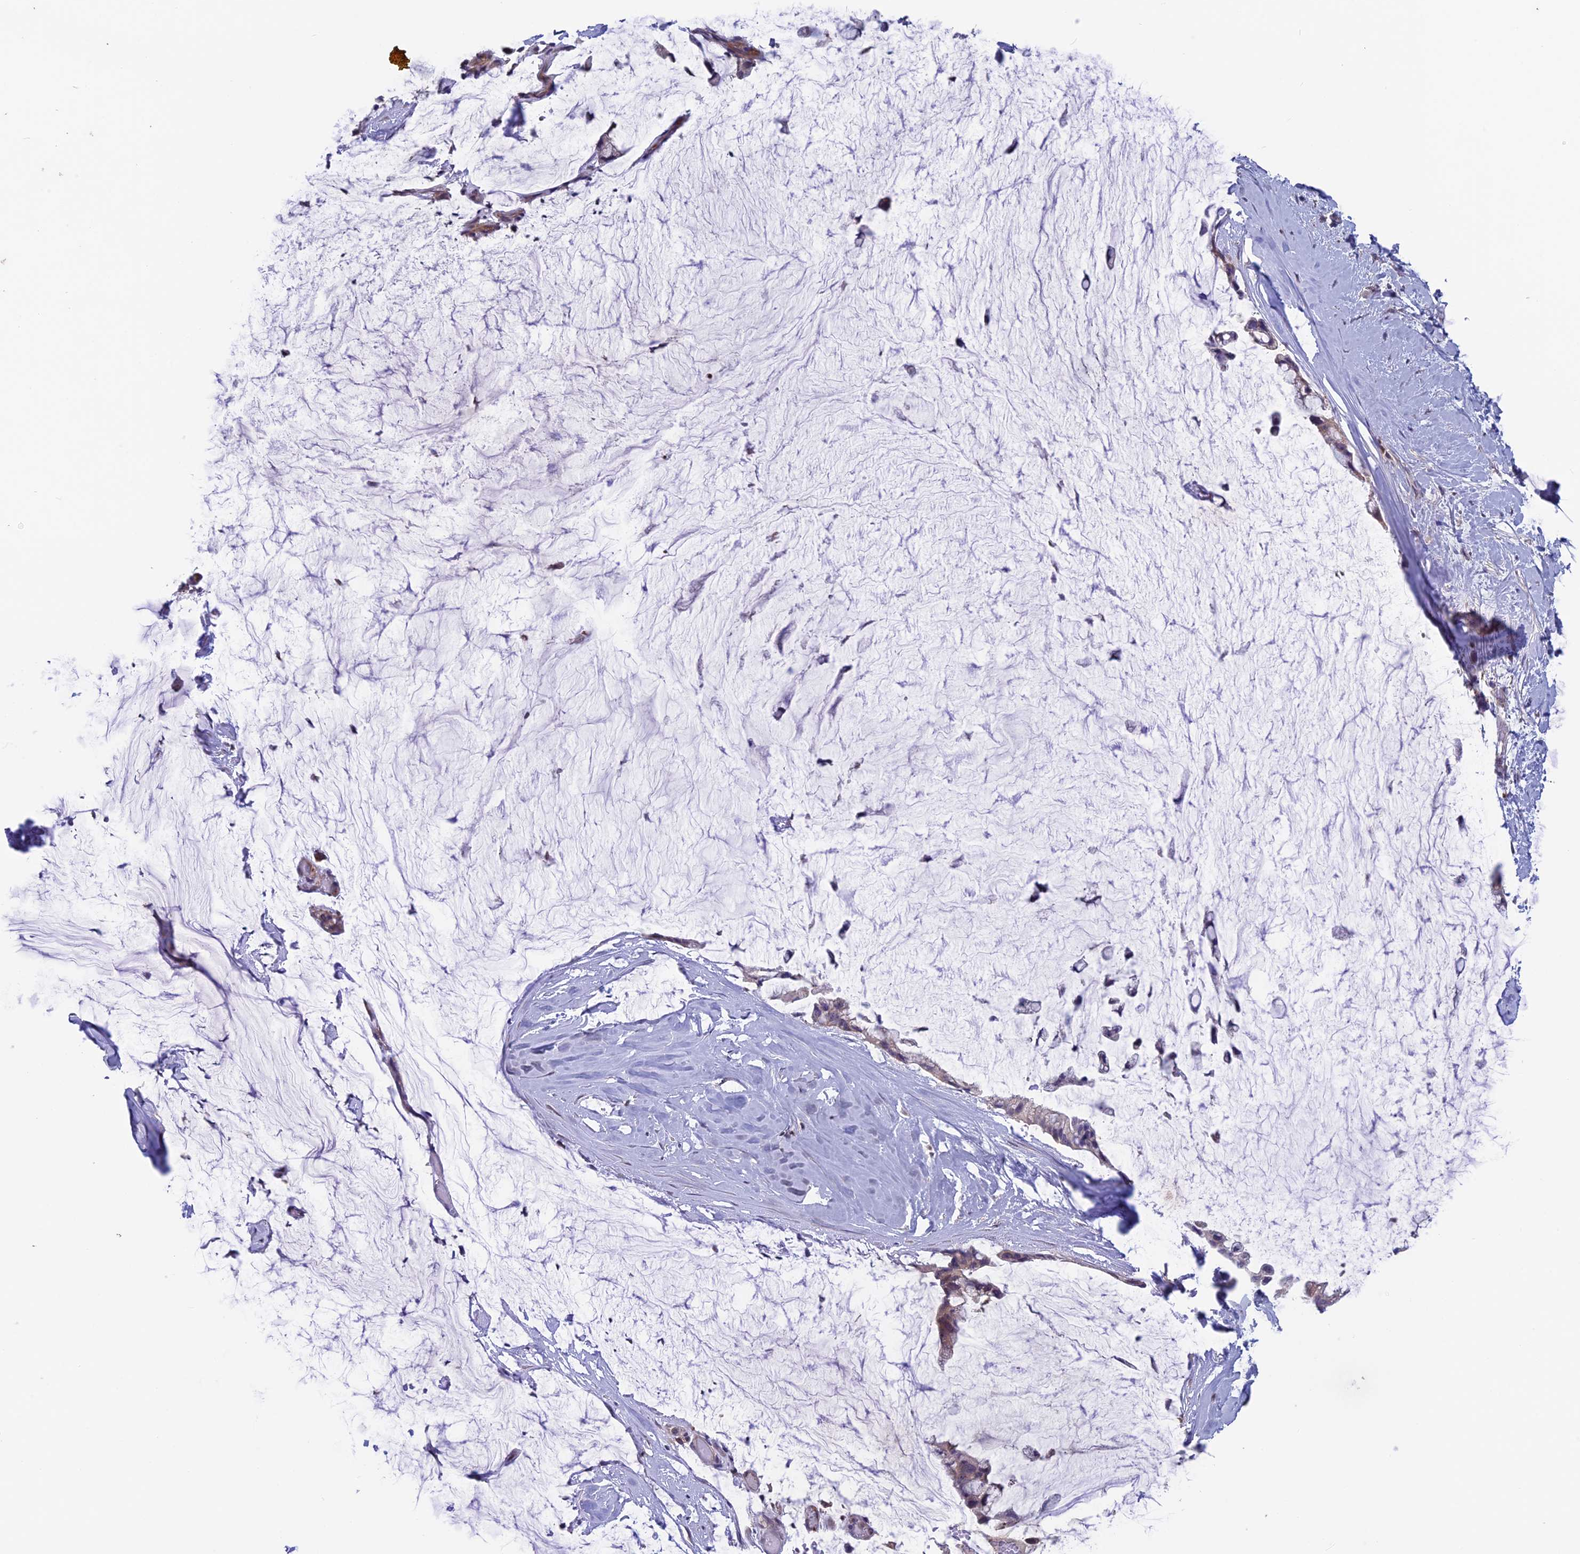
{"staining": {"intensity": "weak", "quantity": "25%-75%", "location": "cytoplasmic/membranous"}, "tissue": "ovarian cancer", "cell_type": "Tumor cells", "image_type": "cancer", "snomed": [{"axis": "morphology", "description": "Cystadenocarcinoma, mucinous, NOS"}, {"axis": "topography", "description": "Ovary"}], "caption": "Immunohistochemistry of ovarian cancer (mucinous cystadenocarcinoma) displays low levels of weak cytoplasmic/membranous staining in about 25%-75% of tumor cells. The staining was performed using DAB, with brown indicating positive protein expression. Nuclei are stained blue with hematoxylin.", "gene": "MAST2", "patient": {"sex": "female", "age": 39}}